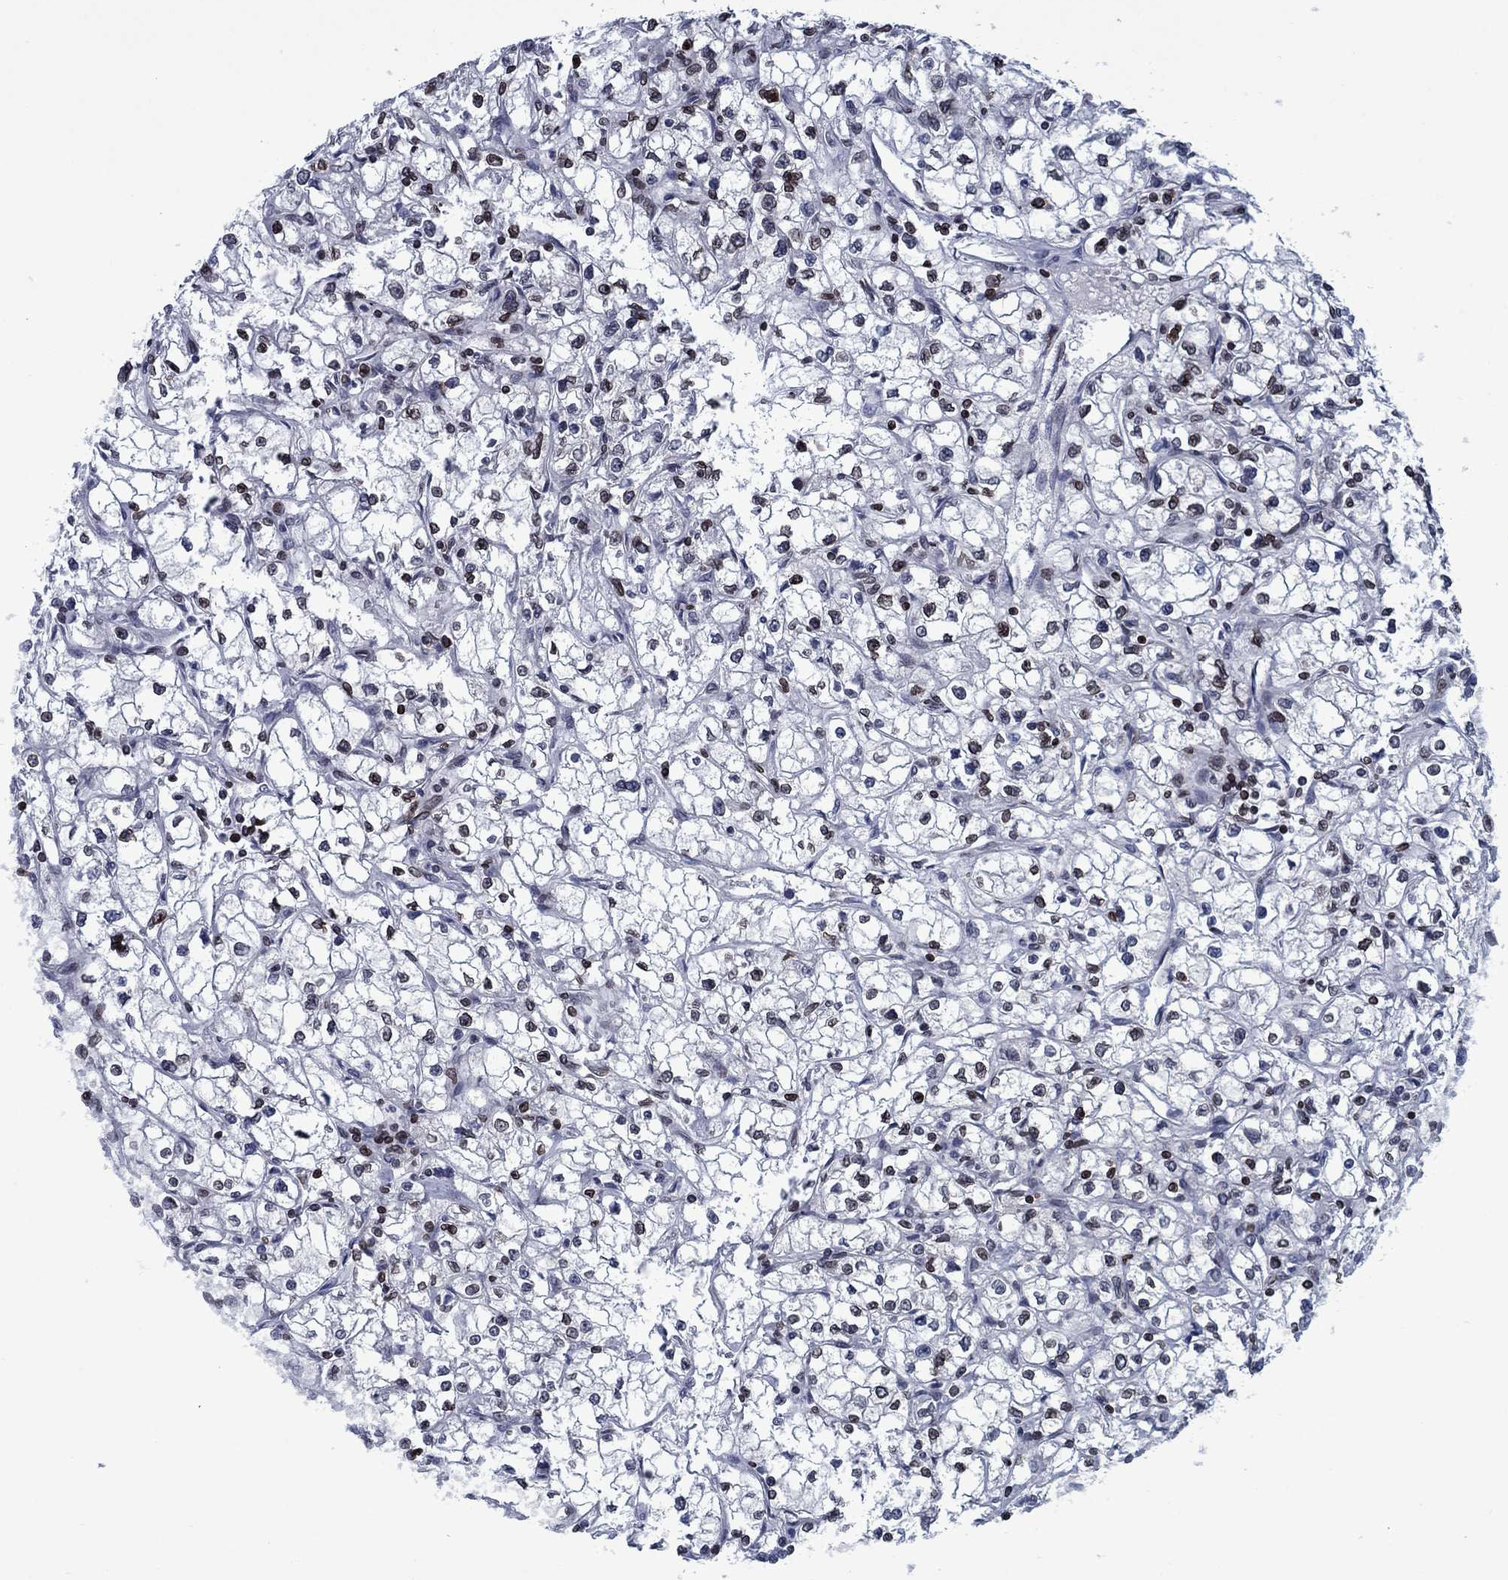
{"staining": {"intensity": "moderate", "quantity": "25%-75%", "location": "nuclear"}, "tissue": "renal cancer", "cell_type": "Tumor cells", "image_type": "cancer", "snomed": [{"axis": "morphology", "description": "Adenocarcinoma, NOS"}, {"axis": "topography", "description": "Kidney"}], "caption": "The photomicrograph shows a brown stain indicating the presence of a protein in the nuclear of tumor cells in adenocarcinoma (renal).", "gene": "SLA", "patient": {"sex": "male", "age": 67}}